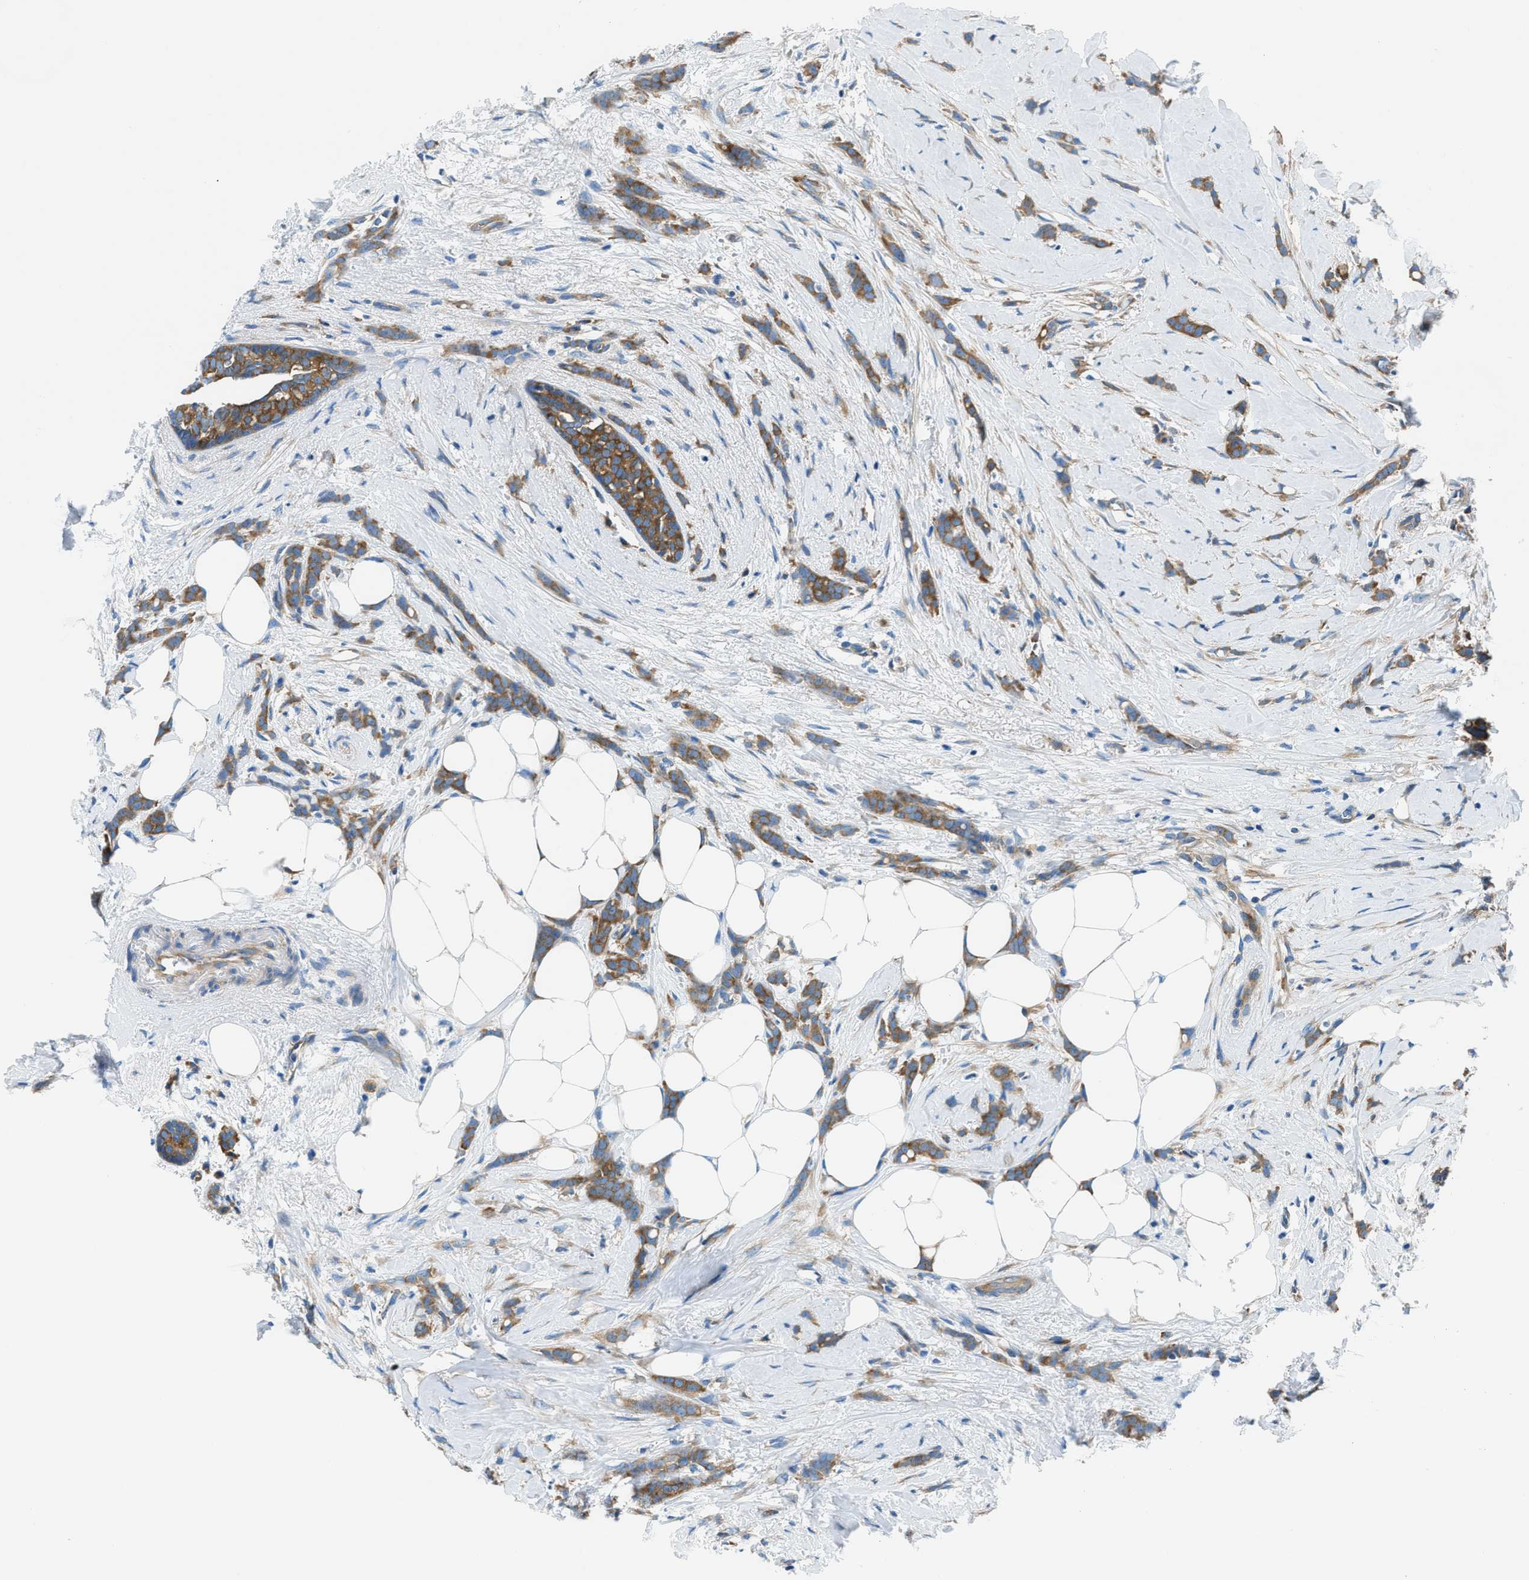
{"staining": {"intensity": "moderate", "quantity": ">75%", "location": "cytoplasmic/membranous"}, "tissue": "breast cancer", "cell_type": "Tumor cells", "image_type": "cancer", "snomed": [{"axis": "morphology", "description": "Lobular carcinoma, in situ"}, {"axis": "morphology", "description": "Lobular carcinoma"}, {"axis": "topography", "description": "Breast"}], "caption": "Immunohistochemical staining of human breast lobular carcinoma shows medium levels of moderate cytoplasmic/membranous protein staining in about >75% of tumor cells.", "gene": "SARS1", "patient": {"sex": "female", "age": 41}}